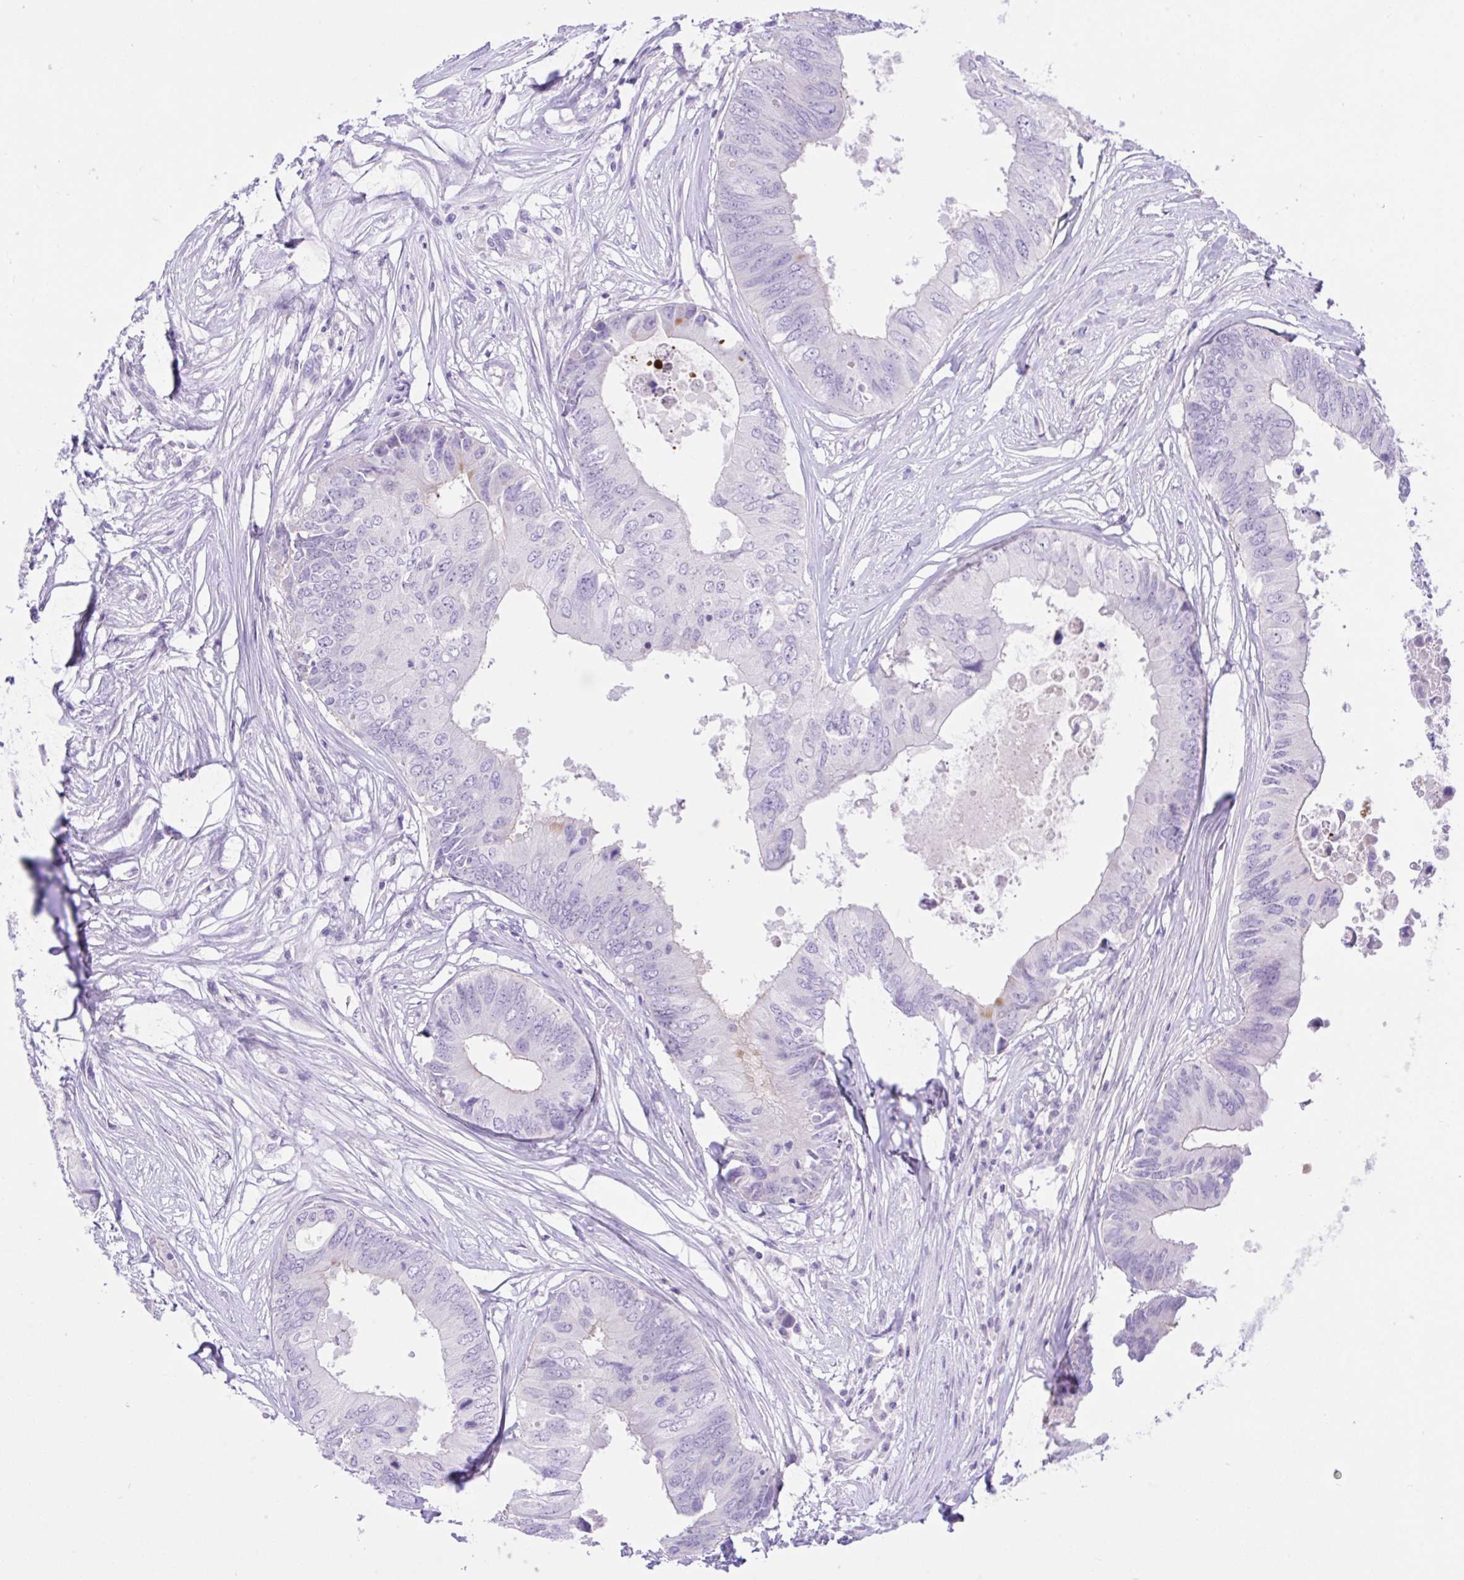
{"staining": {"intensity": "negative", "quantity": "none", "location": "none"}, "tissue": "colorectal cancer", "cell_type": "Tumor cells", "image_type": "cancer", "snomed": [{"axis": "morphology", "description": "Adenocarcinoma, NOS"}, {"axis": "topography", "description": "Colon"}], "caption": "Protein analysis of colorectal cancer demonstrates no significant staining in tumor cells. The staining was performed using DAB to visualize the protein expression in brown, while the nuclei were stained in blue with hematoxylin (Magnification: 20x).", "gene": "ZNF101", "patient": {"sex": "male", "age": 71}}